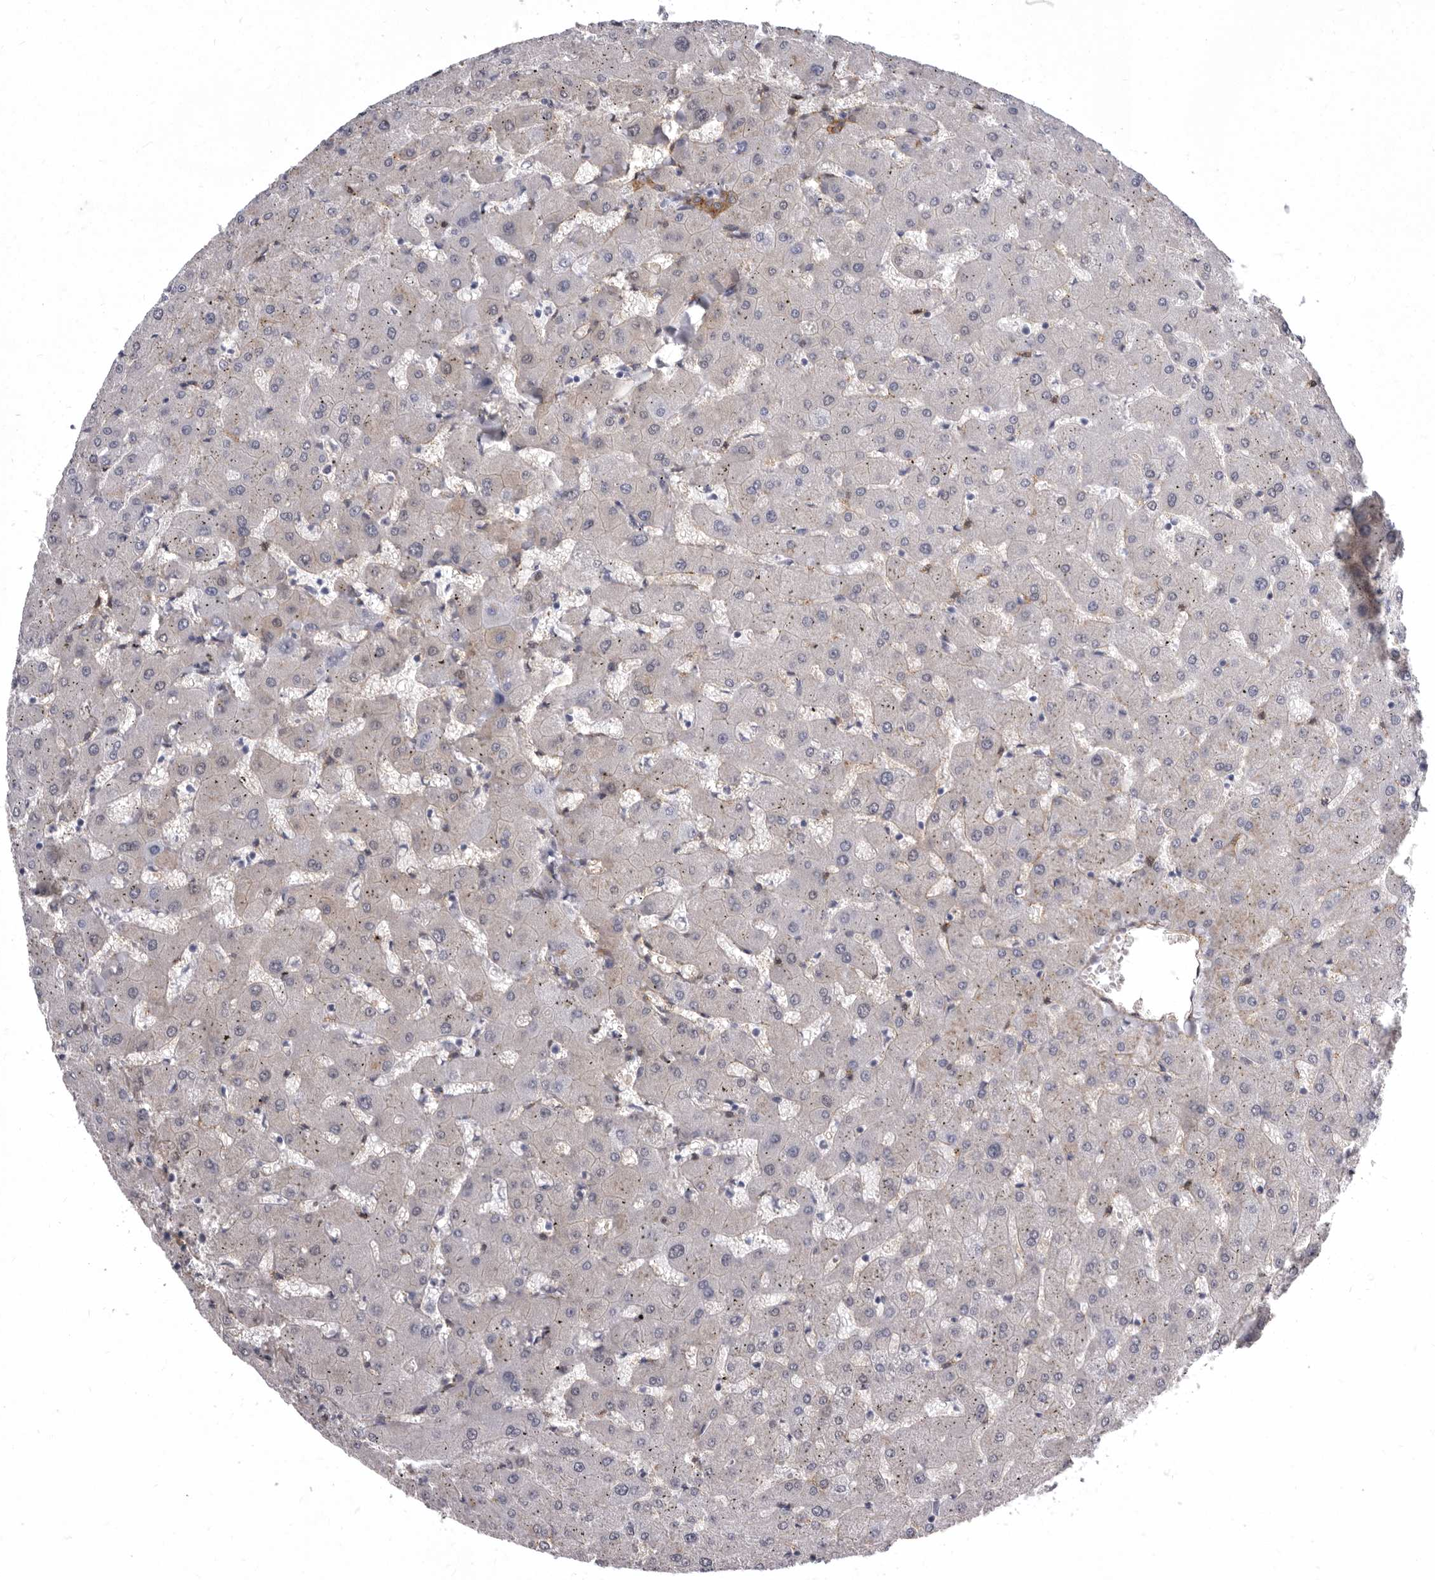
{"staining": {"intensity": "moderate", "quantity": ">75%", "location": "cytoplasmic/membranous"}, "tissue": "liver", "cell_type": "Cholangiocytes", "image_type": "normal", "snomed": [{"axis": "morphology", "description": "Normal tissue, NOS"}, {"axis": "topography", "description": "Liver"}], "caption": "This histopathology image reveals immunohistochemistry staining of unremarkable human liver, with medium moderate cytoplasmic/membranous positivity in about >75% of cholangiocytes.", "gene": "ENAH", "patient": {"sex": "female", "age": 63}}